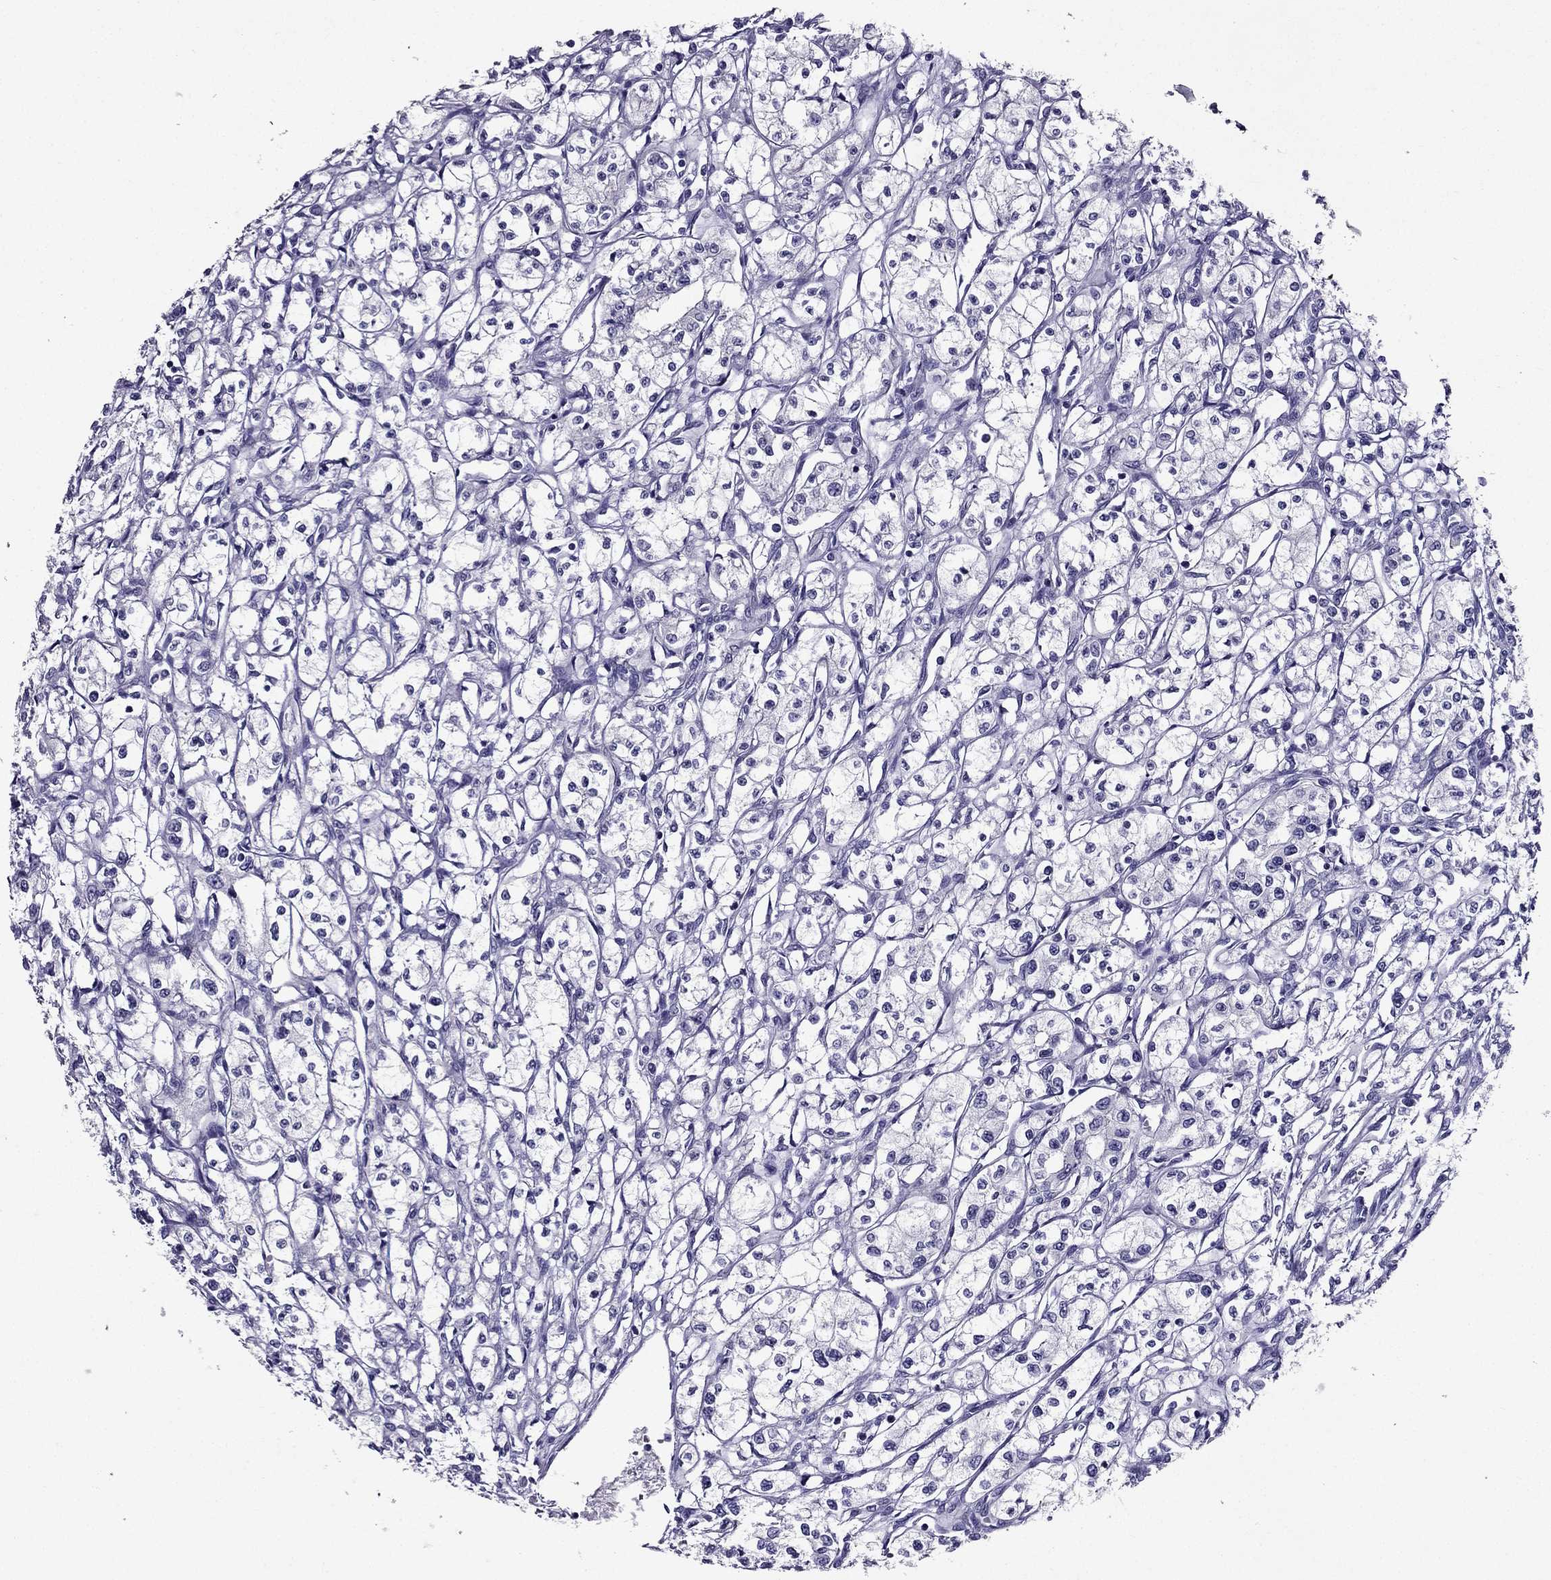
{"staining": {"intensity": "negative", "quantity": "none", "location": "none"}, "tissue": "renal cancer", "cell_type": "Tumor cells", "image_type": "cancer", "snomed": [{"axis": "morphology", "description": "Adenocarcinoma, NOS"}, {"axis": "topography", "description": "Kidney"}], "caption": "Immunohistochemical staining of human adenocarcinoma (renal) shows no significant positivity in tumor cells.", "gene": "AAK1", "patient": {"sex": "male", "age": 56}}